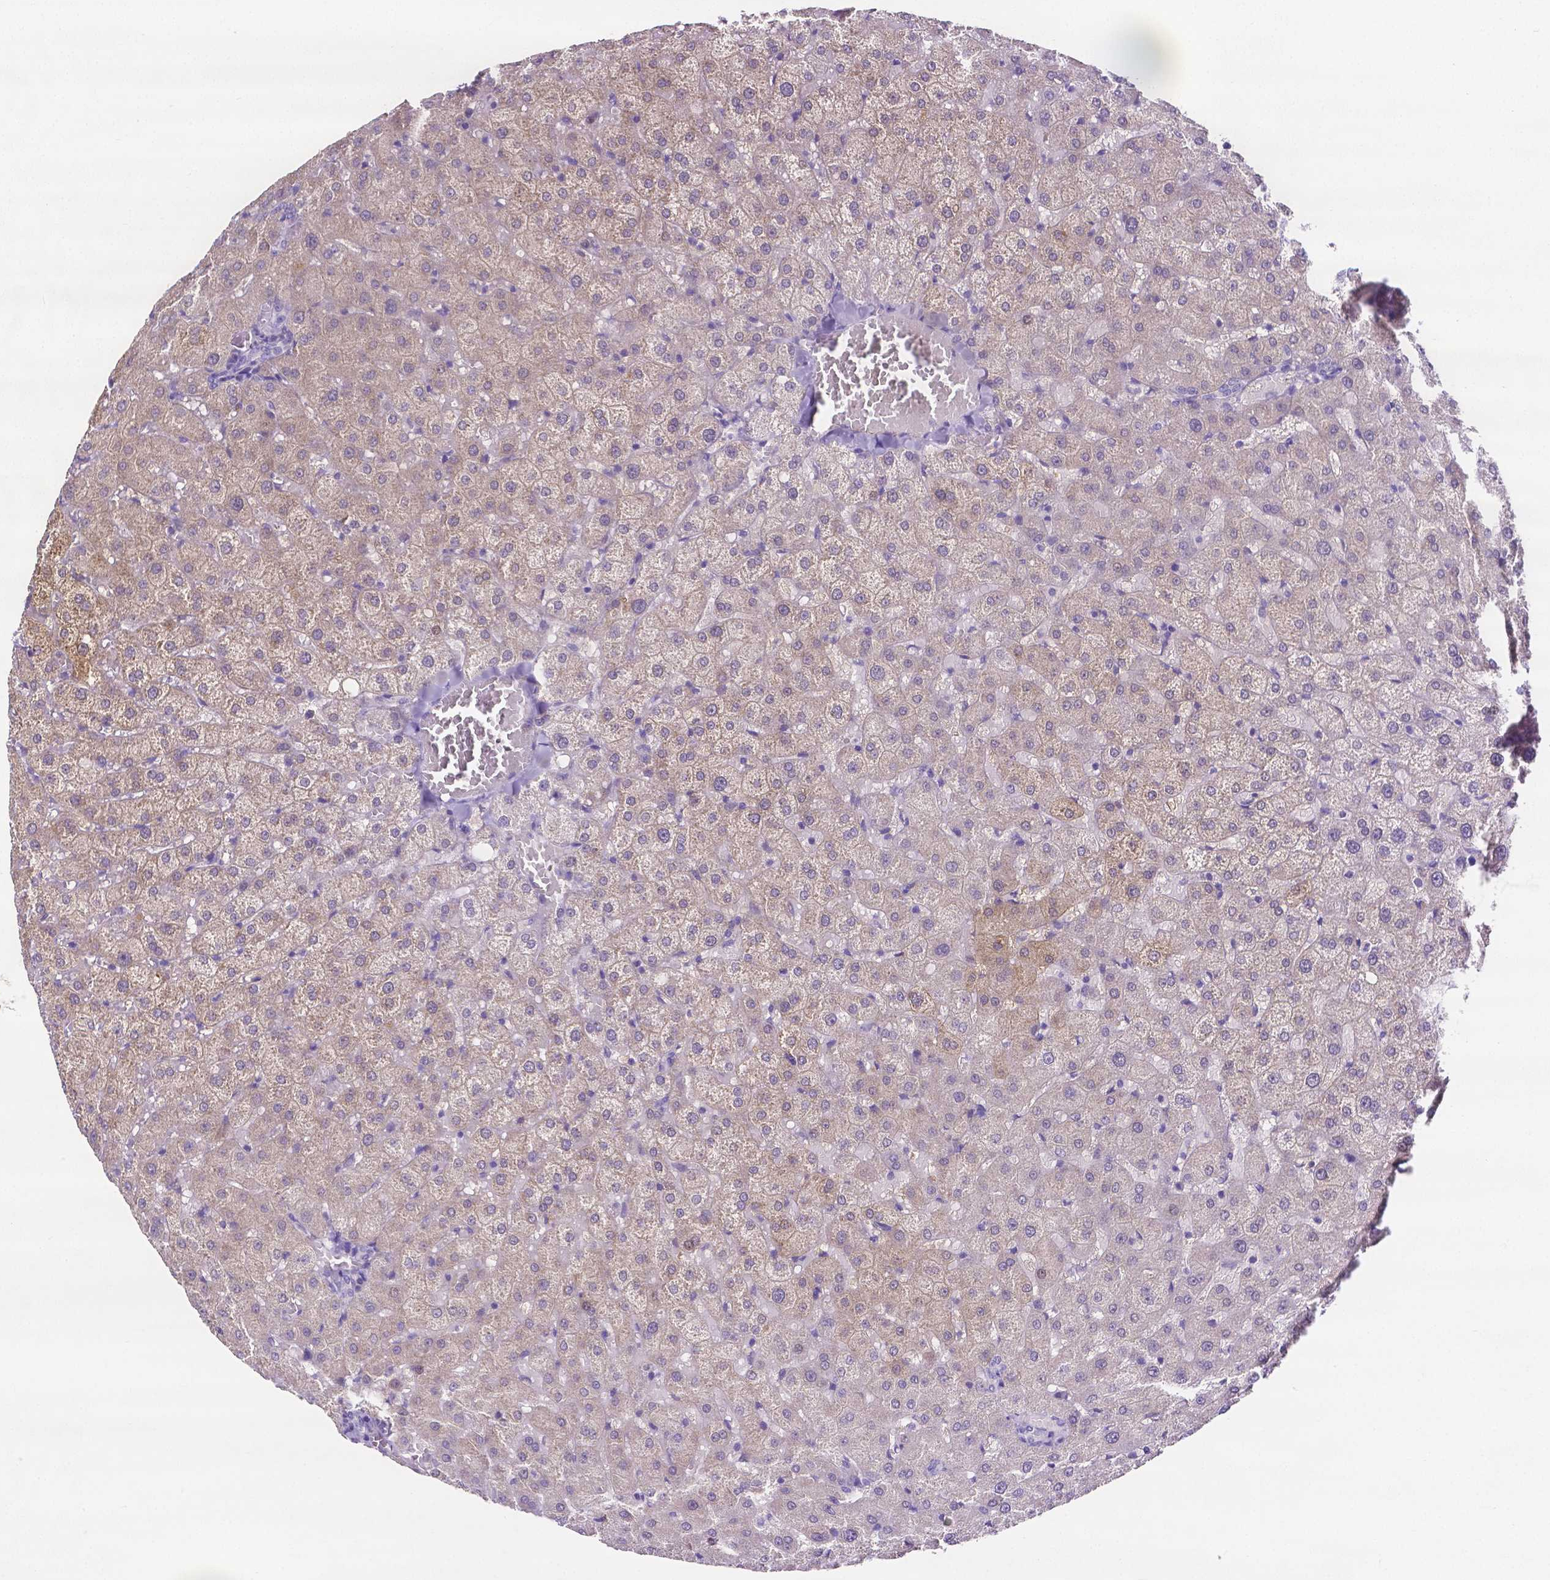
{"staining": {"intensity": "negative", "quantity": "none", "location": "none"}, "tissue": "liver", "cell_type": "Cholangiocytes", "image_type": "normal", "snomed": [{"axis": "morphology", "description": "Normal tissue, NOS"}, {"axis": "topography", "description": "Liver"}], "caption": "An image of liver stained for a protein exhibits no brown staining in cholangiocytes. The staining was performed using DAB (3,3'-diaminobenzidine) to visualize the protein expression in brown, while the nuclei were stained in blue with hematoxylin (Magnification: 20x).", "gene": "SLC22A2", "patient": {"sex": "female", "age": 50}}